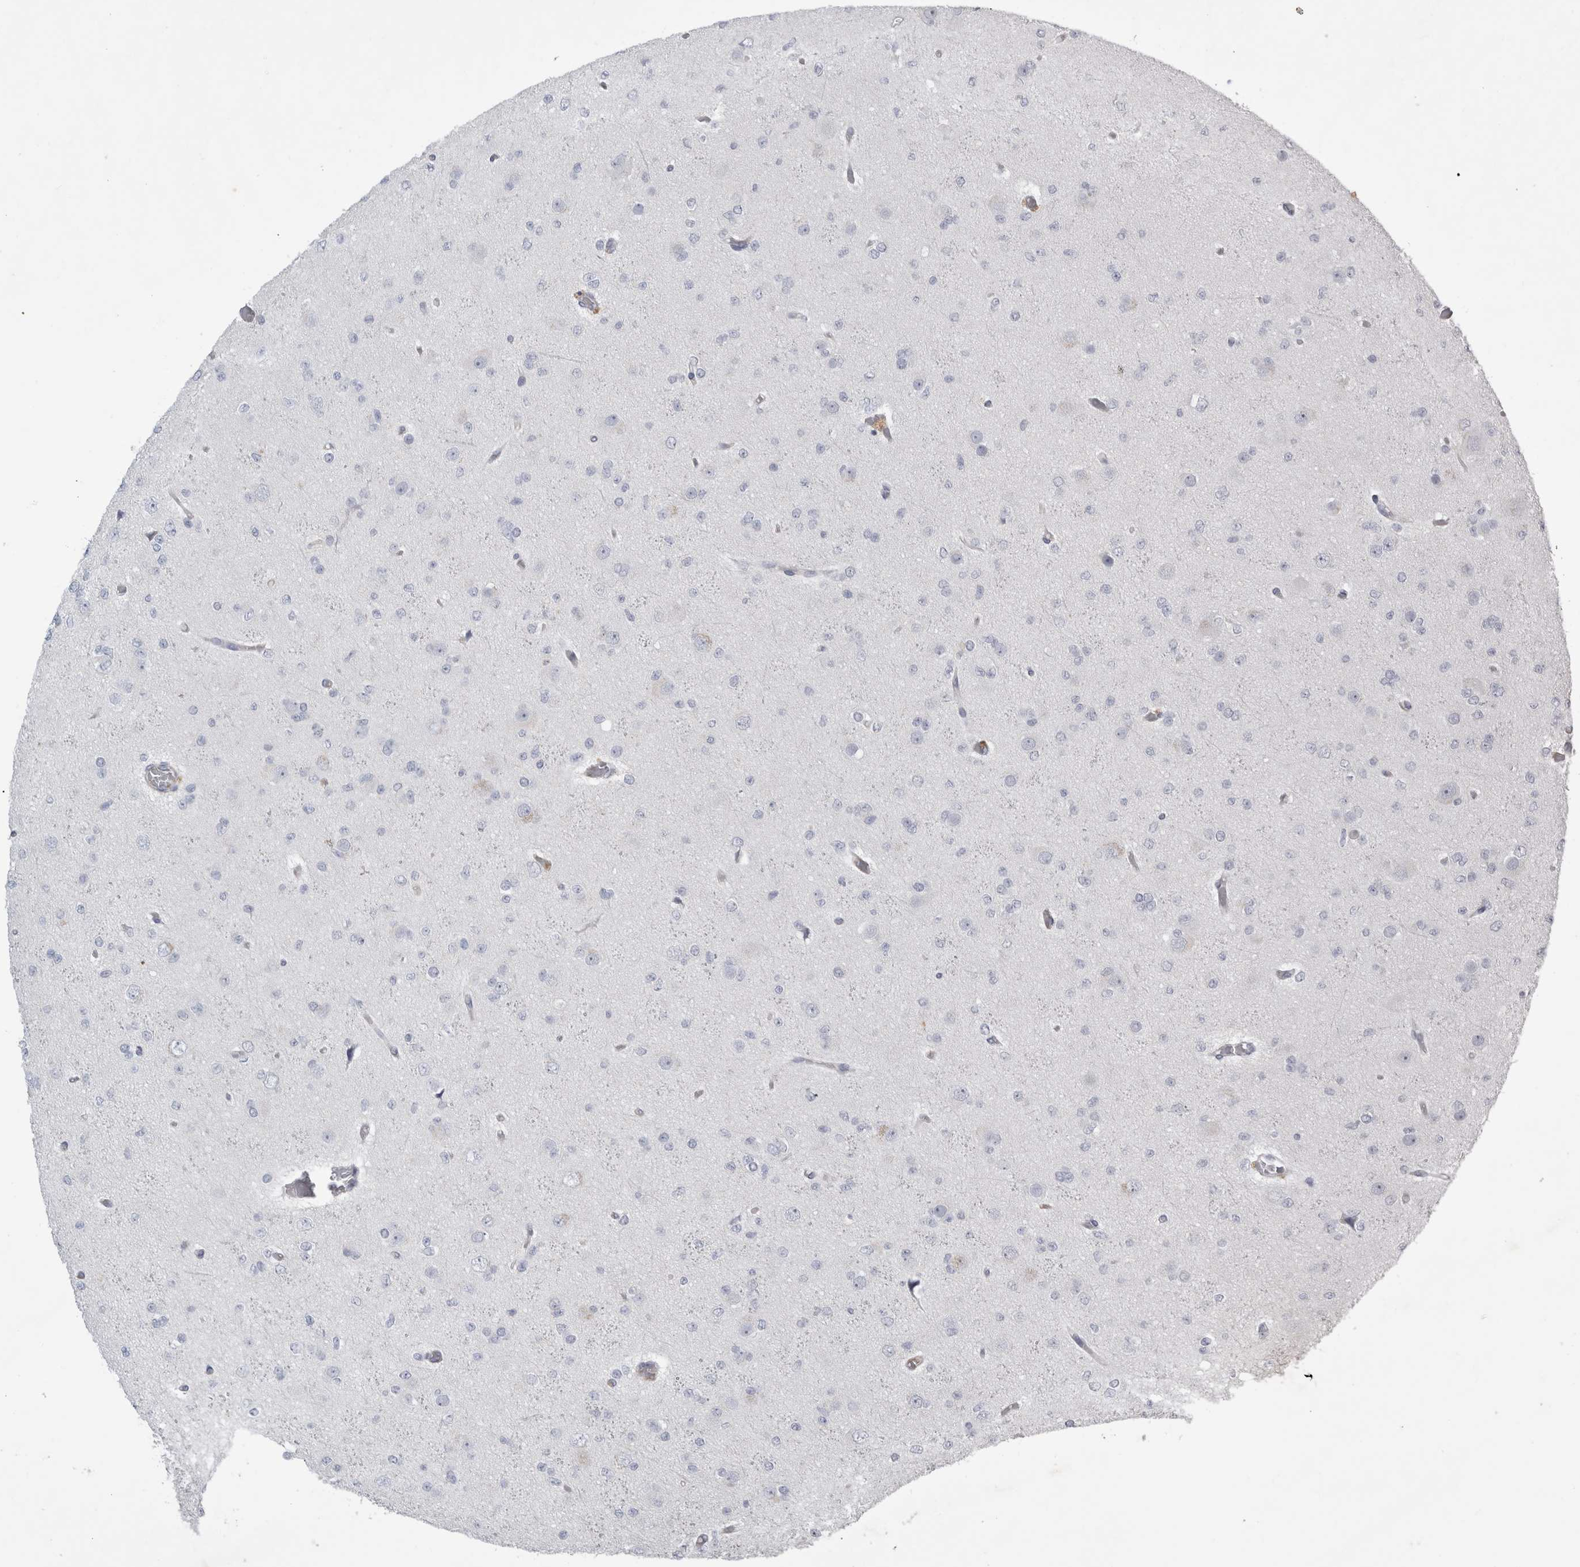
{"staining": {"intensity": "negative", "quantity": "none", "location": "none"}, "tissue": "glioma", "cell_type": "Tumor cells", "image_type": "cancer", "snomed": [{"axis": "morphology", "description": "Glioma, malignant, Low grade"}, {"axis": "topography", "description": "Brain"}], "caption": "The image displays no significant staining in tumor cells of low-grade glioma (malignant).", "gene": "STRADB", "patient": {"sex": "female", "age": 22}}